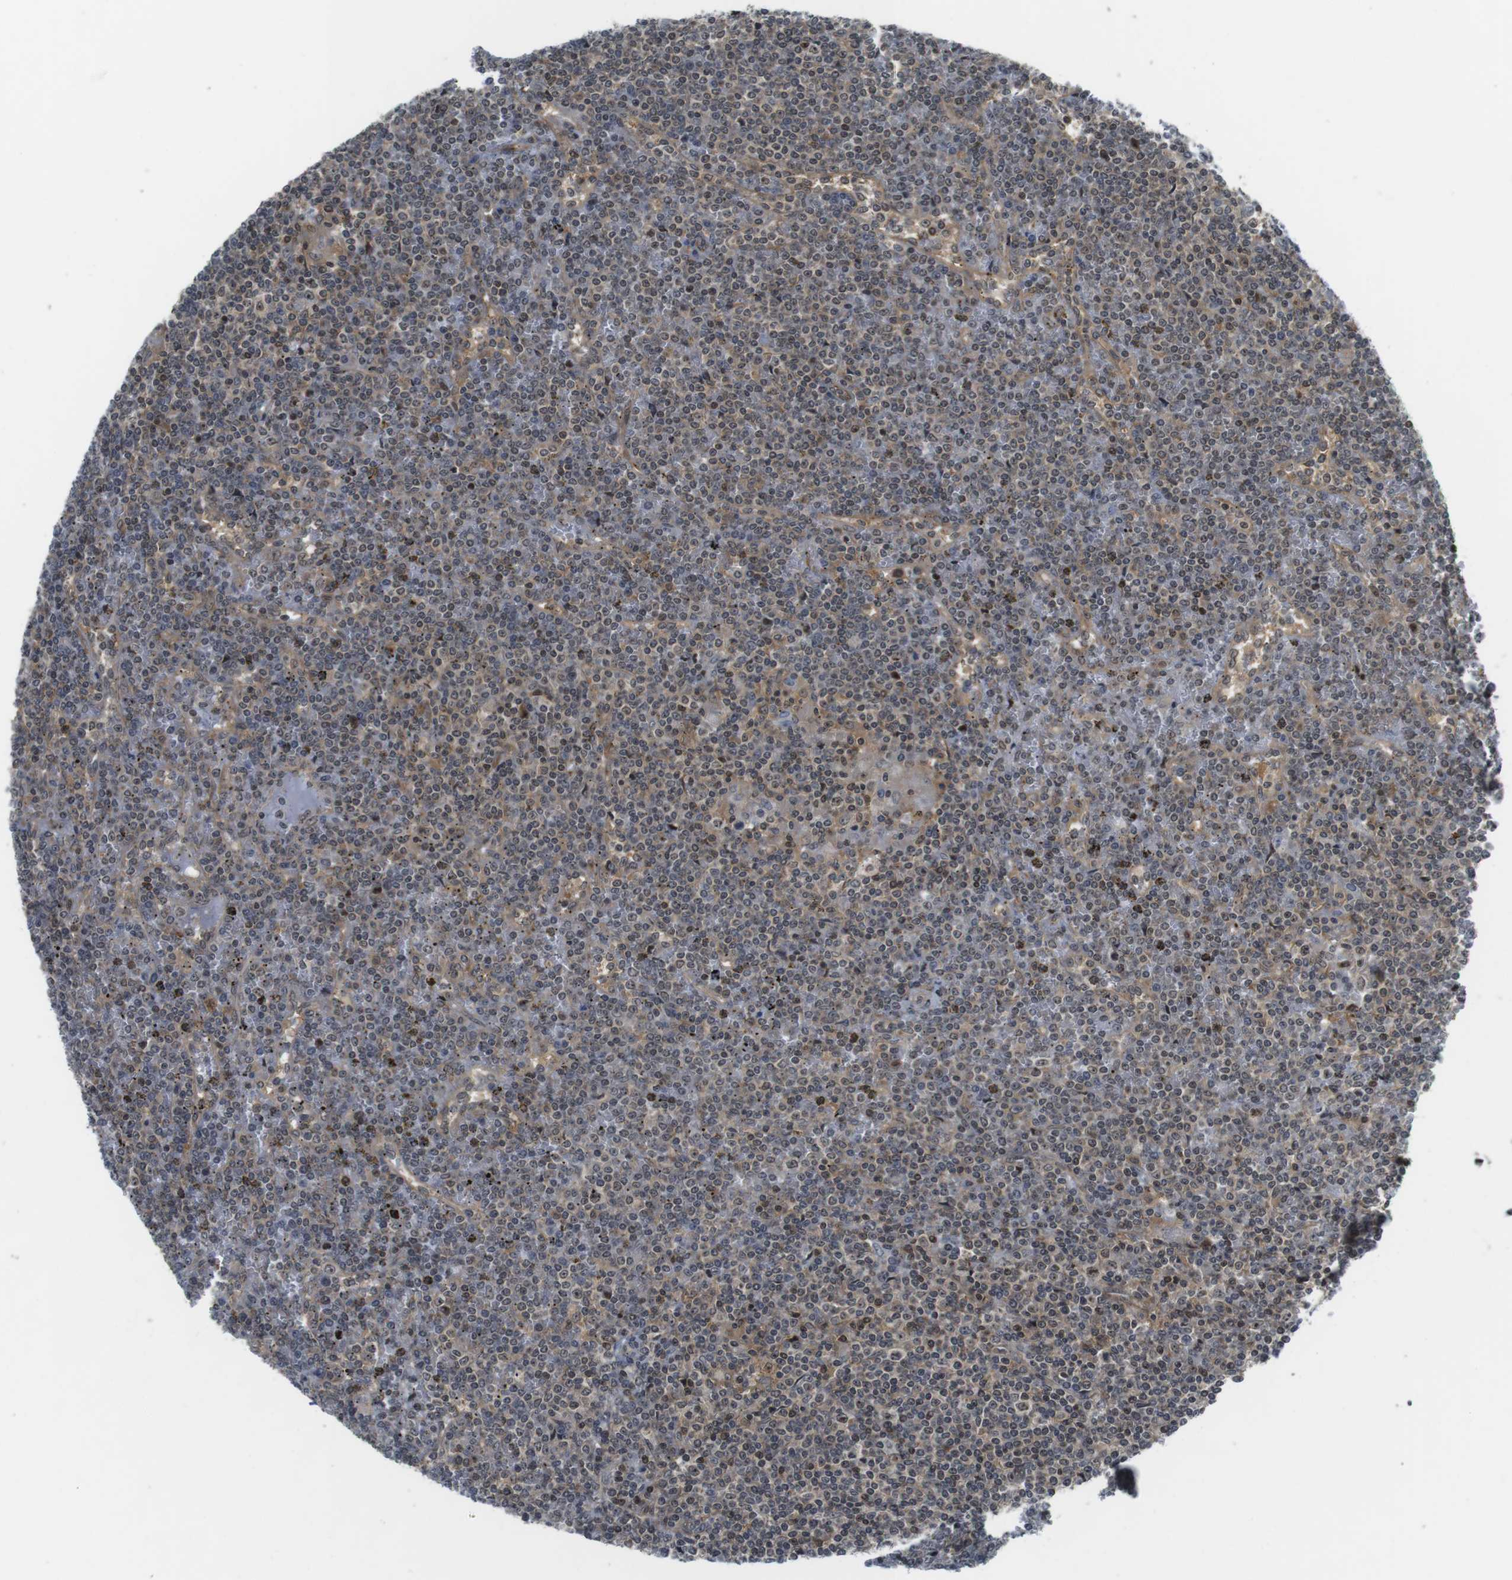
{"staining": {"intensity": "moderate", "quantity": "<25%", "location": "nuclear"}, "tissue": "lymphoma", "cell_type": "Tumor cells", "image_type": "cancer", "snomed": [{"axis": "morphology", "description": "Malignant lymphoma, non-Hodgkin's type, Low grade"}, {"axis": "topography", "description": "Spleen"}], "caption": "Protein positivity by IHC shows moderate nuclear positivity in about <25% of tumor cells in lymphoma.", "gene": "CC2D1A", "patient": {"sex": "female", "age": 19}}